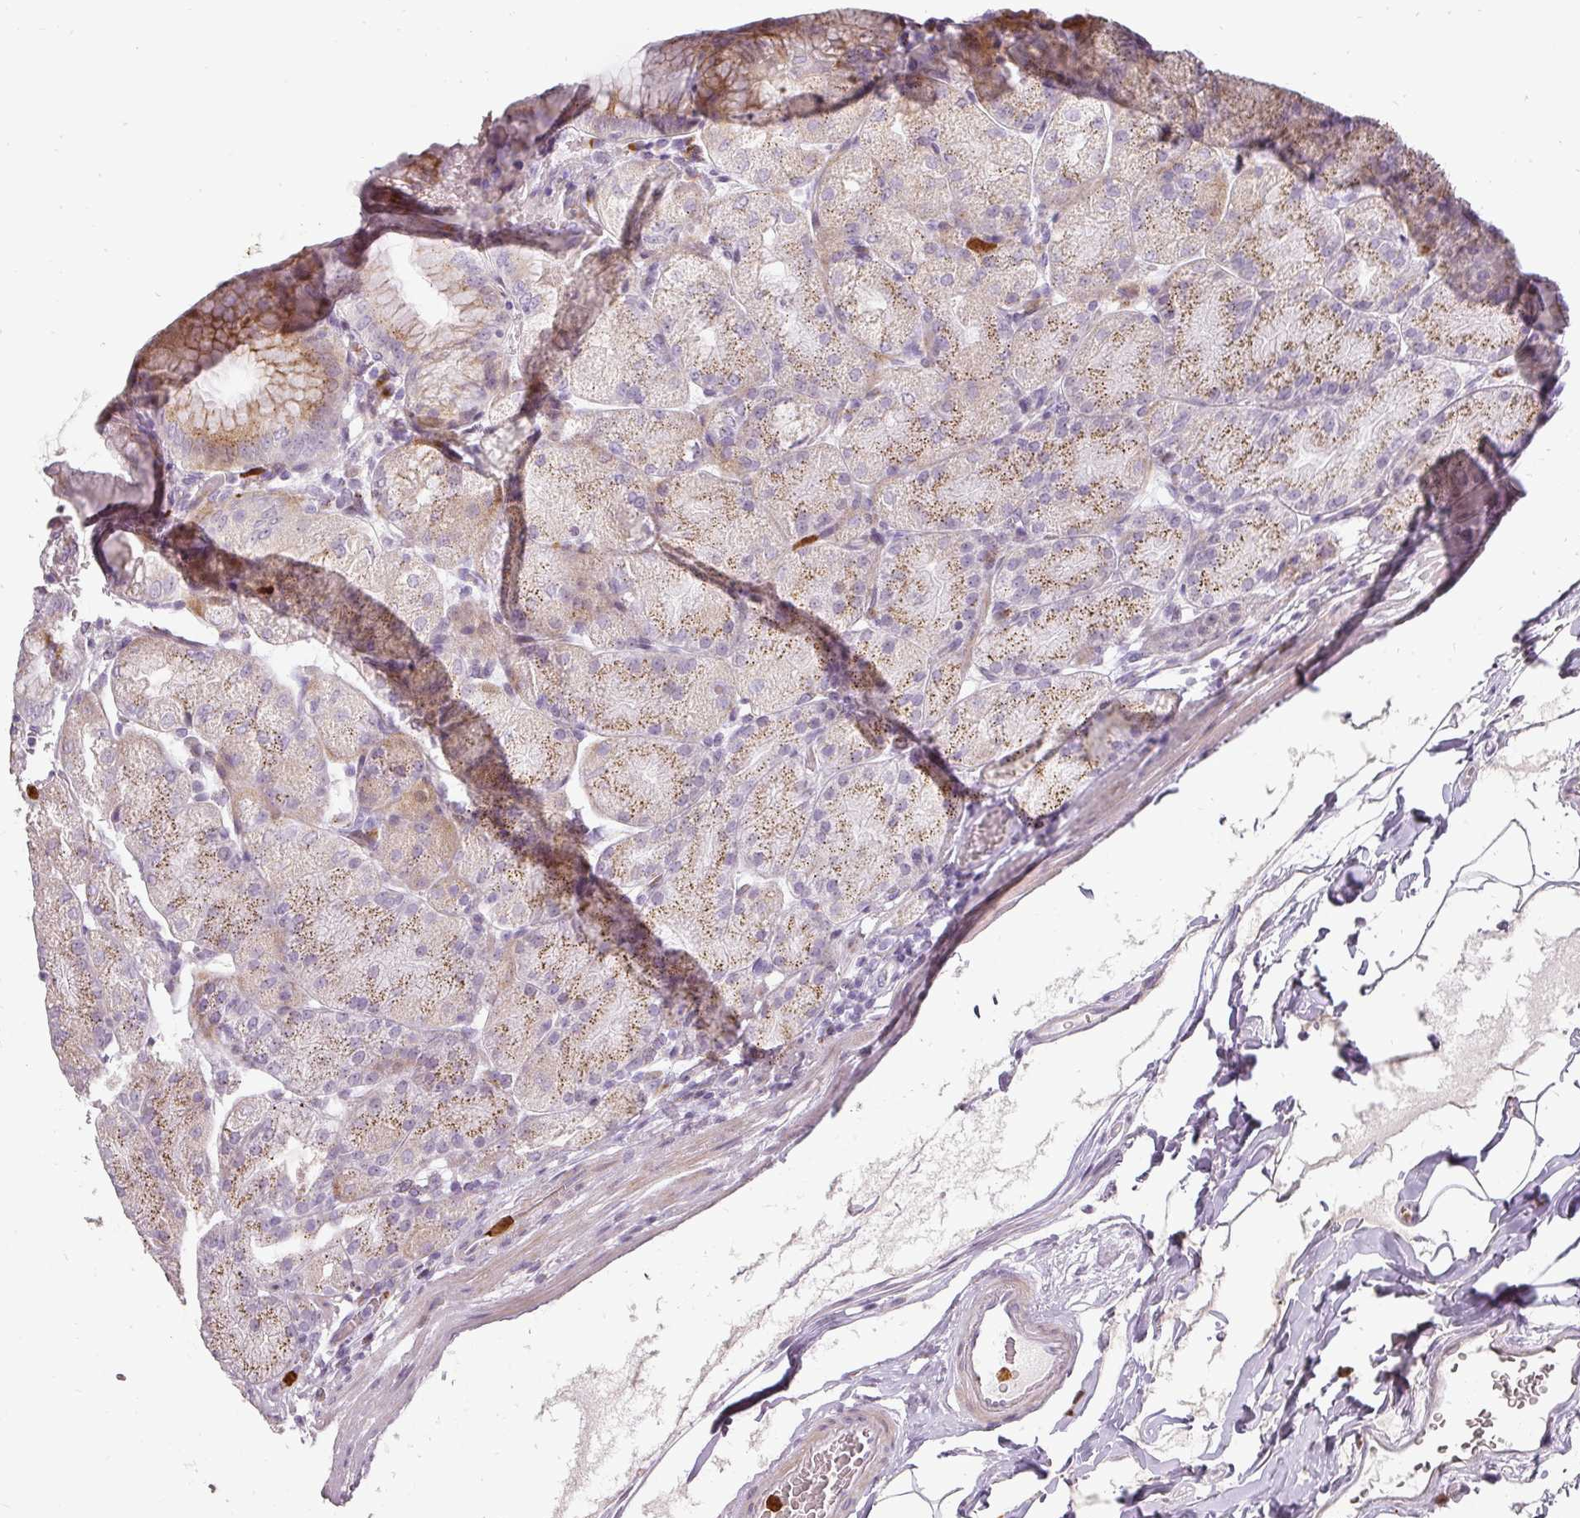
{"staining": {"intensity": "moderate", "quantity": "25%-75%", "location": "cytoplasmic/membranous"}, "tissue": "stomach", "cell_type": "Glandular cells", "image_type": "normal", "snomed": [{"axis": "morphology", "description": "Normal tissue, NOS"}, {"axis": "topography", "description": "Stomach, upper"}, {"axis": "topography", "description": "Stomach, lower"}], "caption": "Unremarkable stomach displays moderate cytoplasmic/membranous staining in about 25%-75% of glandular cells, visualized by immunohistochemistry. The protein of interest is shown in brown color, while the nuclei are stained blue.", "gene": "BIK", "patient": {"sex": "male", "age": 62}}